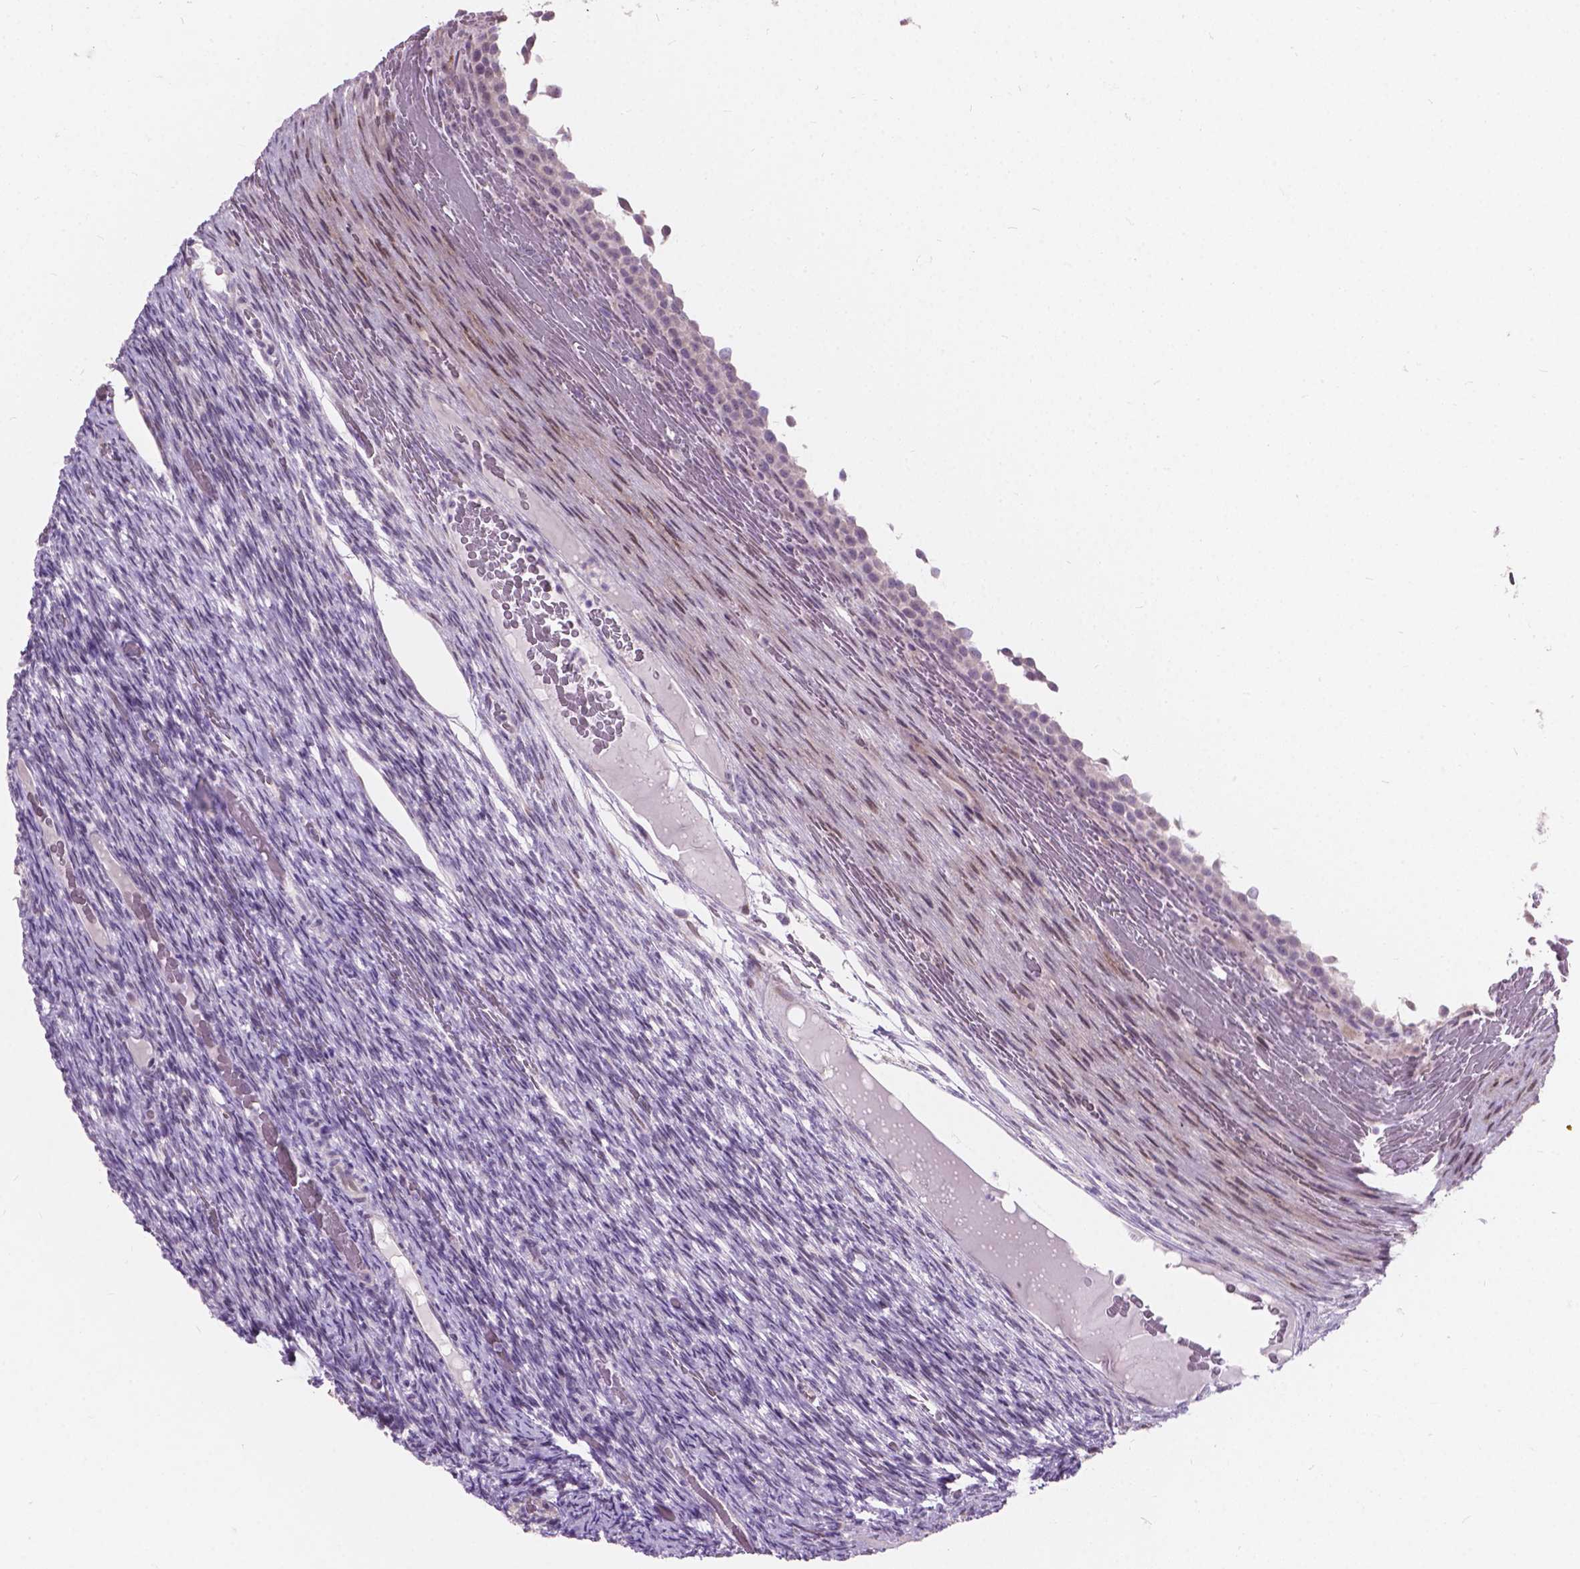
{"staining": {"intensity": "negative", "quantity": "none", "location": "none"}, "tissue": "ovary", "cell_type": "Ovarian stroma cells", "image_type": "normal", "snomed": [{"axis": "morphology", "description": "Normal tissue, NOS"}, {"axis": "topography", "description": "Ovary"}], "caption": "The histopathology image displays no significant staining in ovarian stroma cells of ovary.", "gene": "MYH14", "patient": {"sex": "female", "age": 34}}